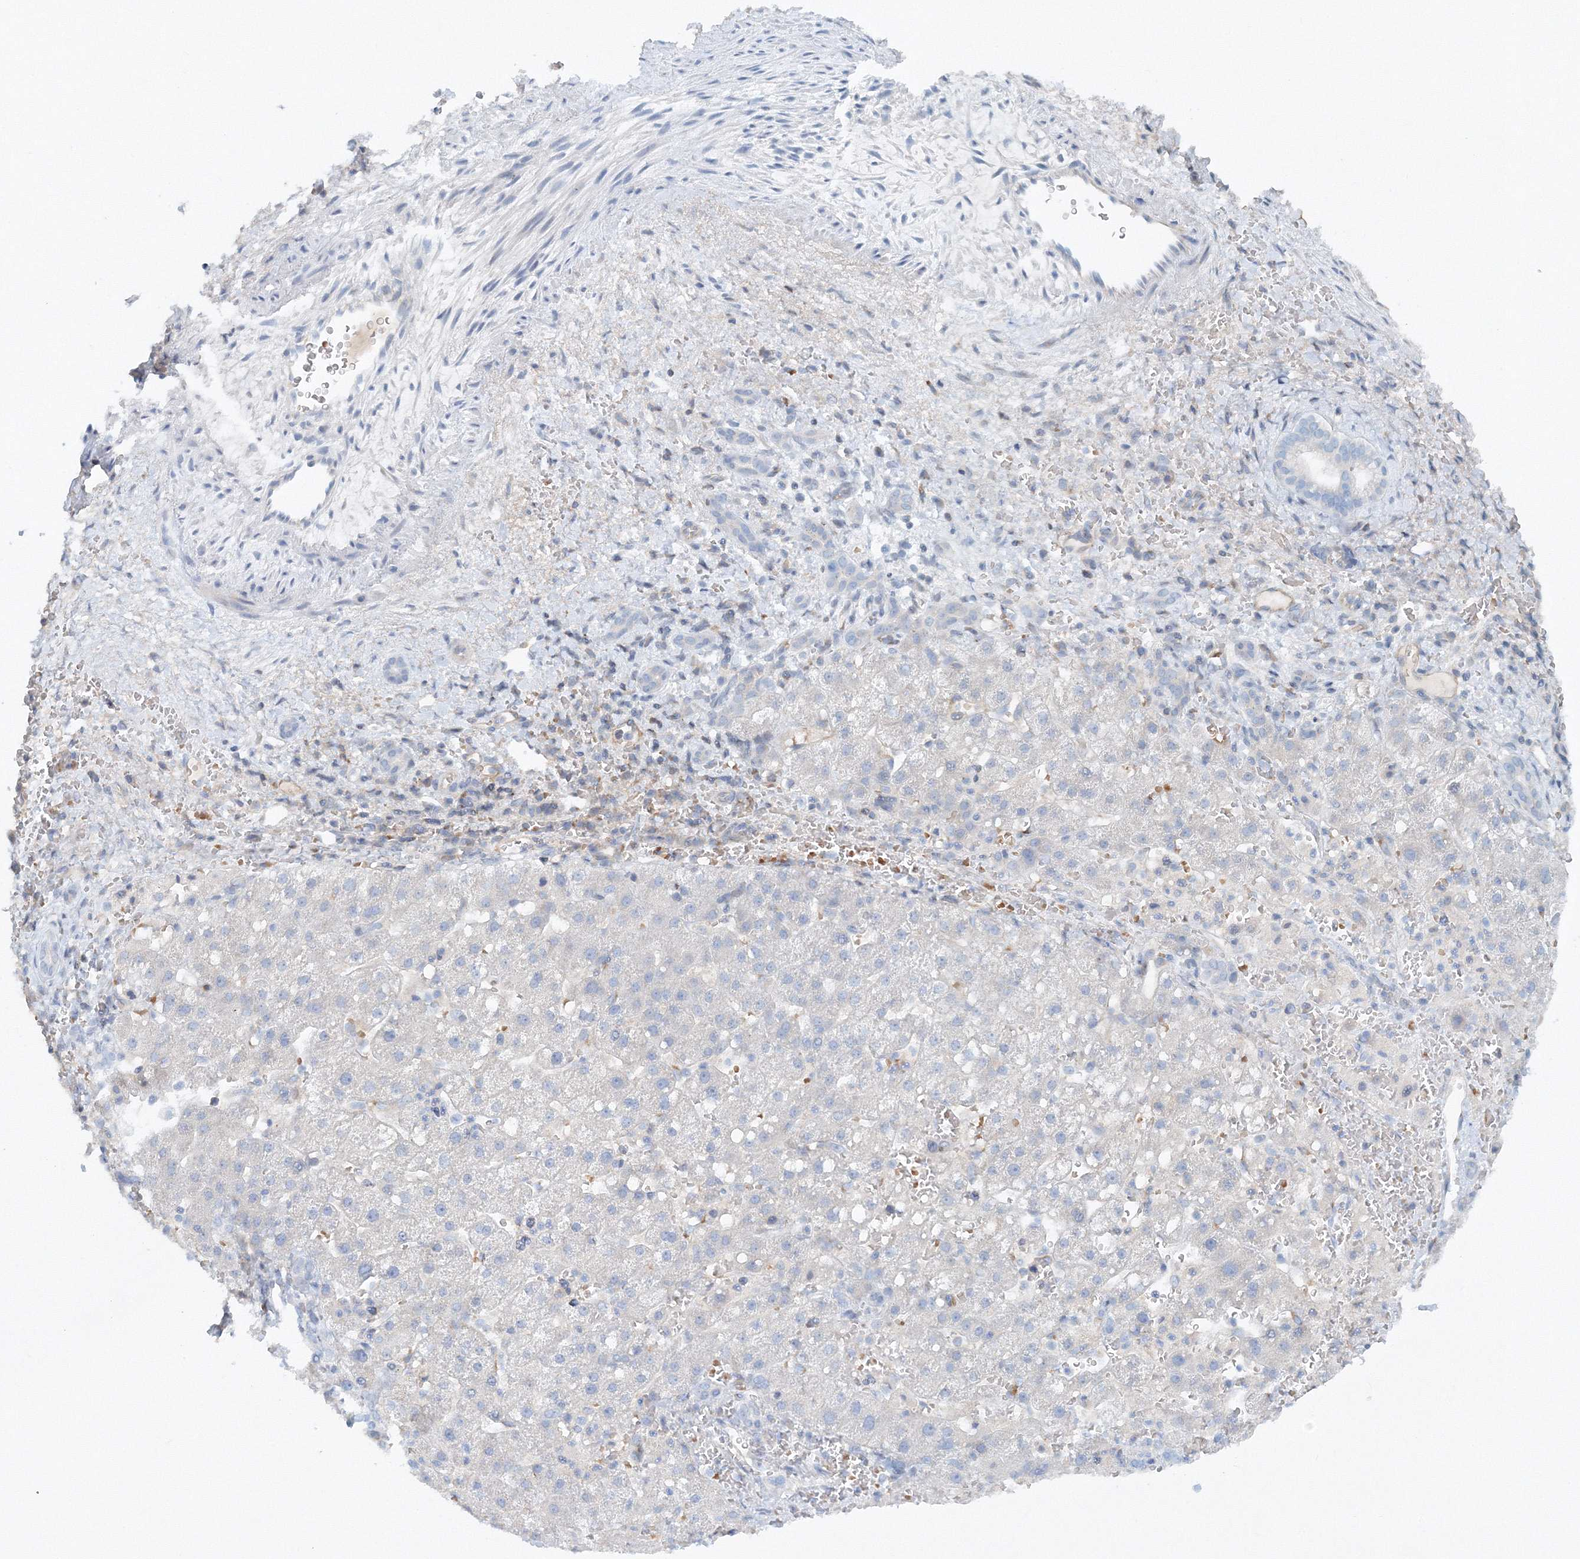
{"staining": {"intensity": "negative", "quantity": "none", "location": "none"}, "tissue": "liver cancer", "cell_type": "Tumor cells", "image_type": "cancer", "snomed": [{"axis": "morphology", "description": "Carcinoma, Hepatocellular, NOS"}, {"axis": "topography", "description": "Liver"}], "caption": "A high-resolution histopathology image shows immunohistochemistry staining of liver hepatocellular carcinoma, which demonstrates no significant expression in tumor cells.", "gene": "SH3BP5", "patient": {"sex": "male", "age": 57}}